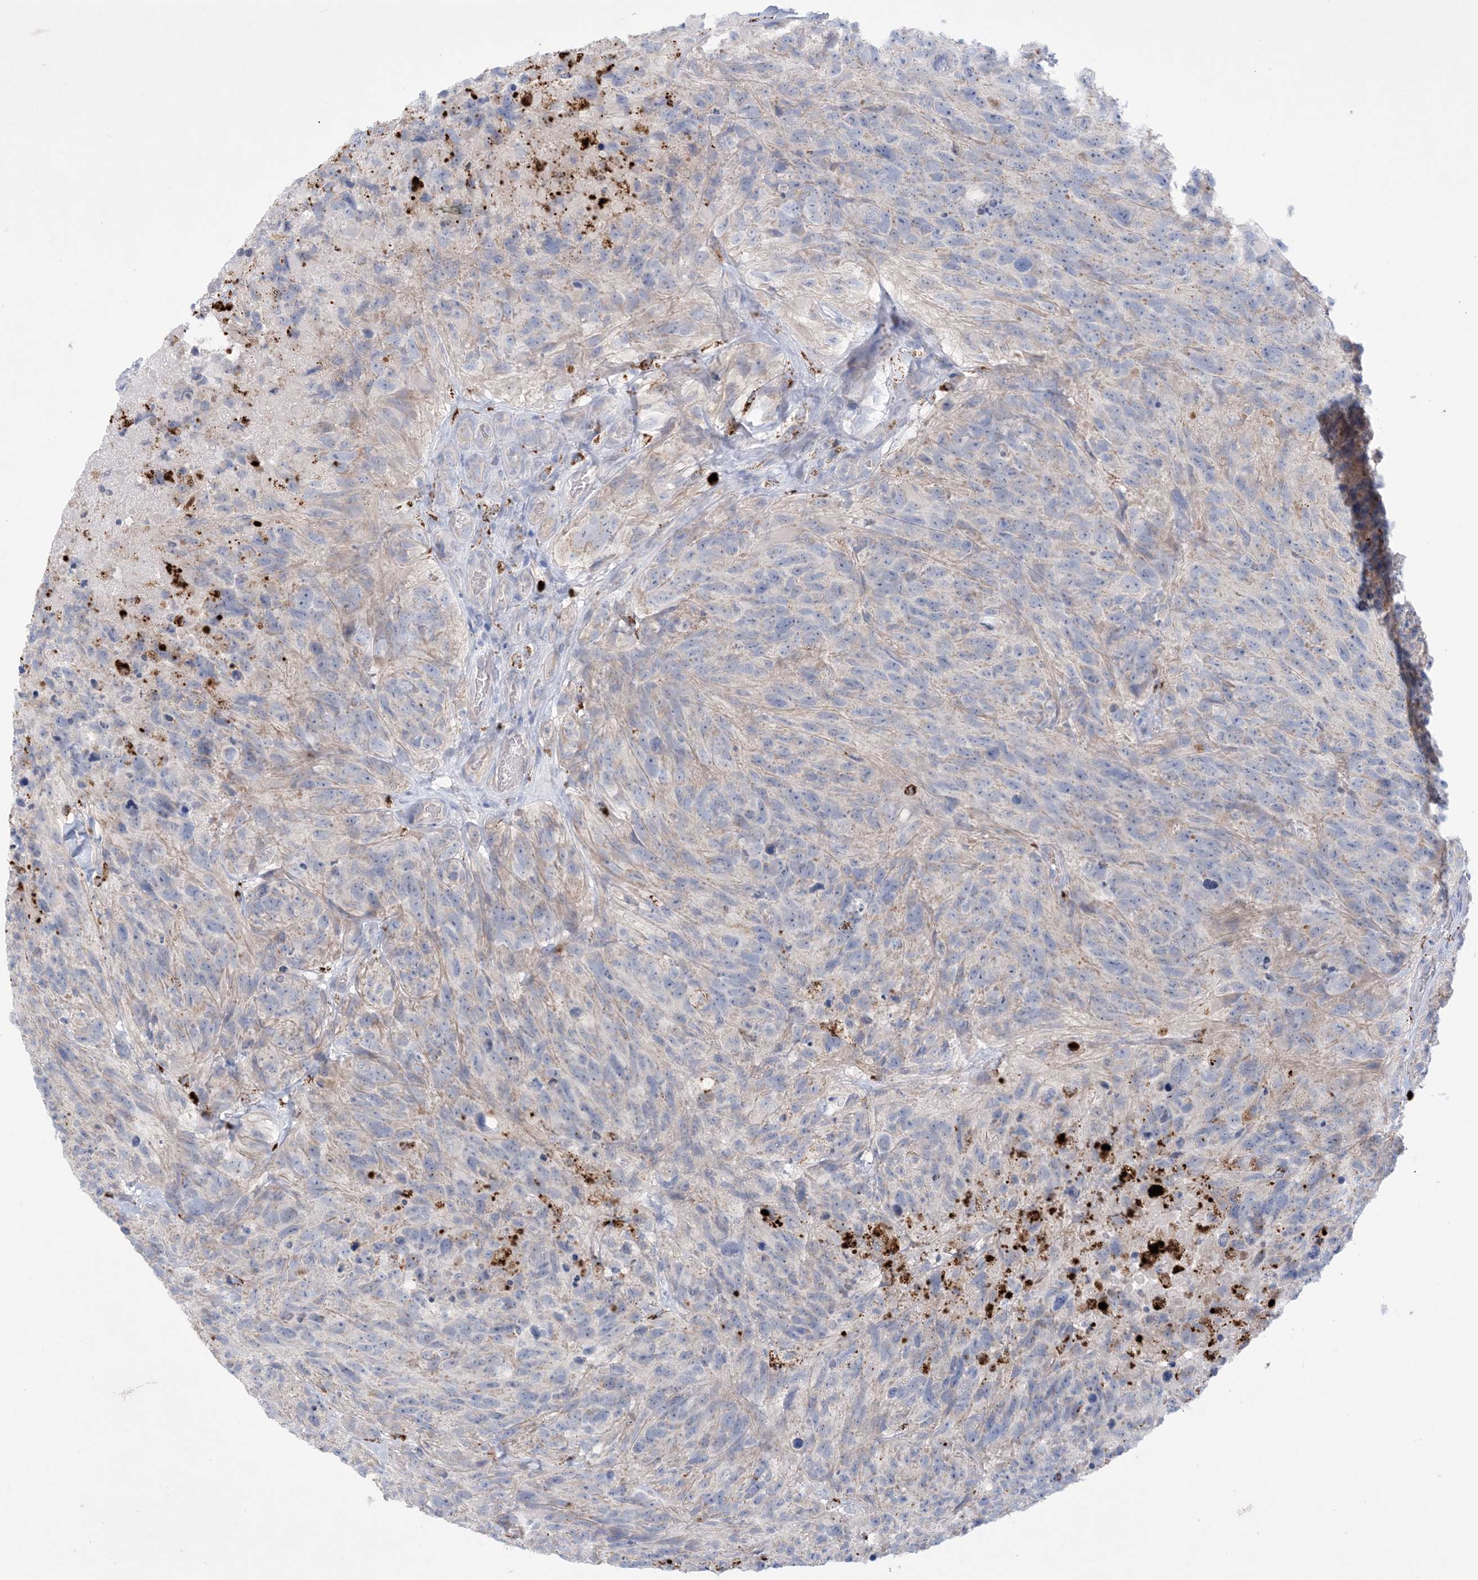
{"staining": {"intensity": "negative", "quantity": "none", "location": "none"}, "tissue": "glioma", "cell_type": "Tumor cells", "image_type": "cancer", "snomed": [{"axis": "morphology", "description": "Glioma, malignant, High grade"}, {"axis": "topography", "description": "Brain"}], "caption": "Immunohistochemistry (IHC) of glioma shows no expression in tumor cells. Nuclei are stained in blue.", "gene": "KCTD6", "patient": {"sex": "male", "age": 69}}